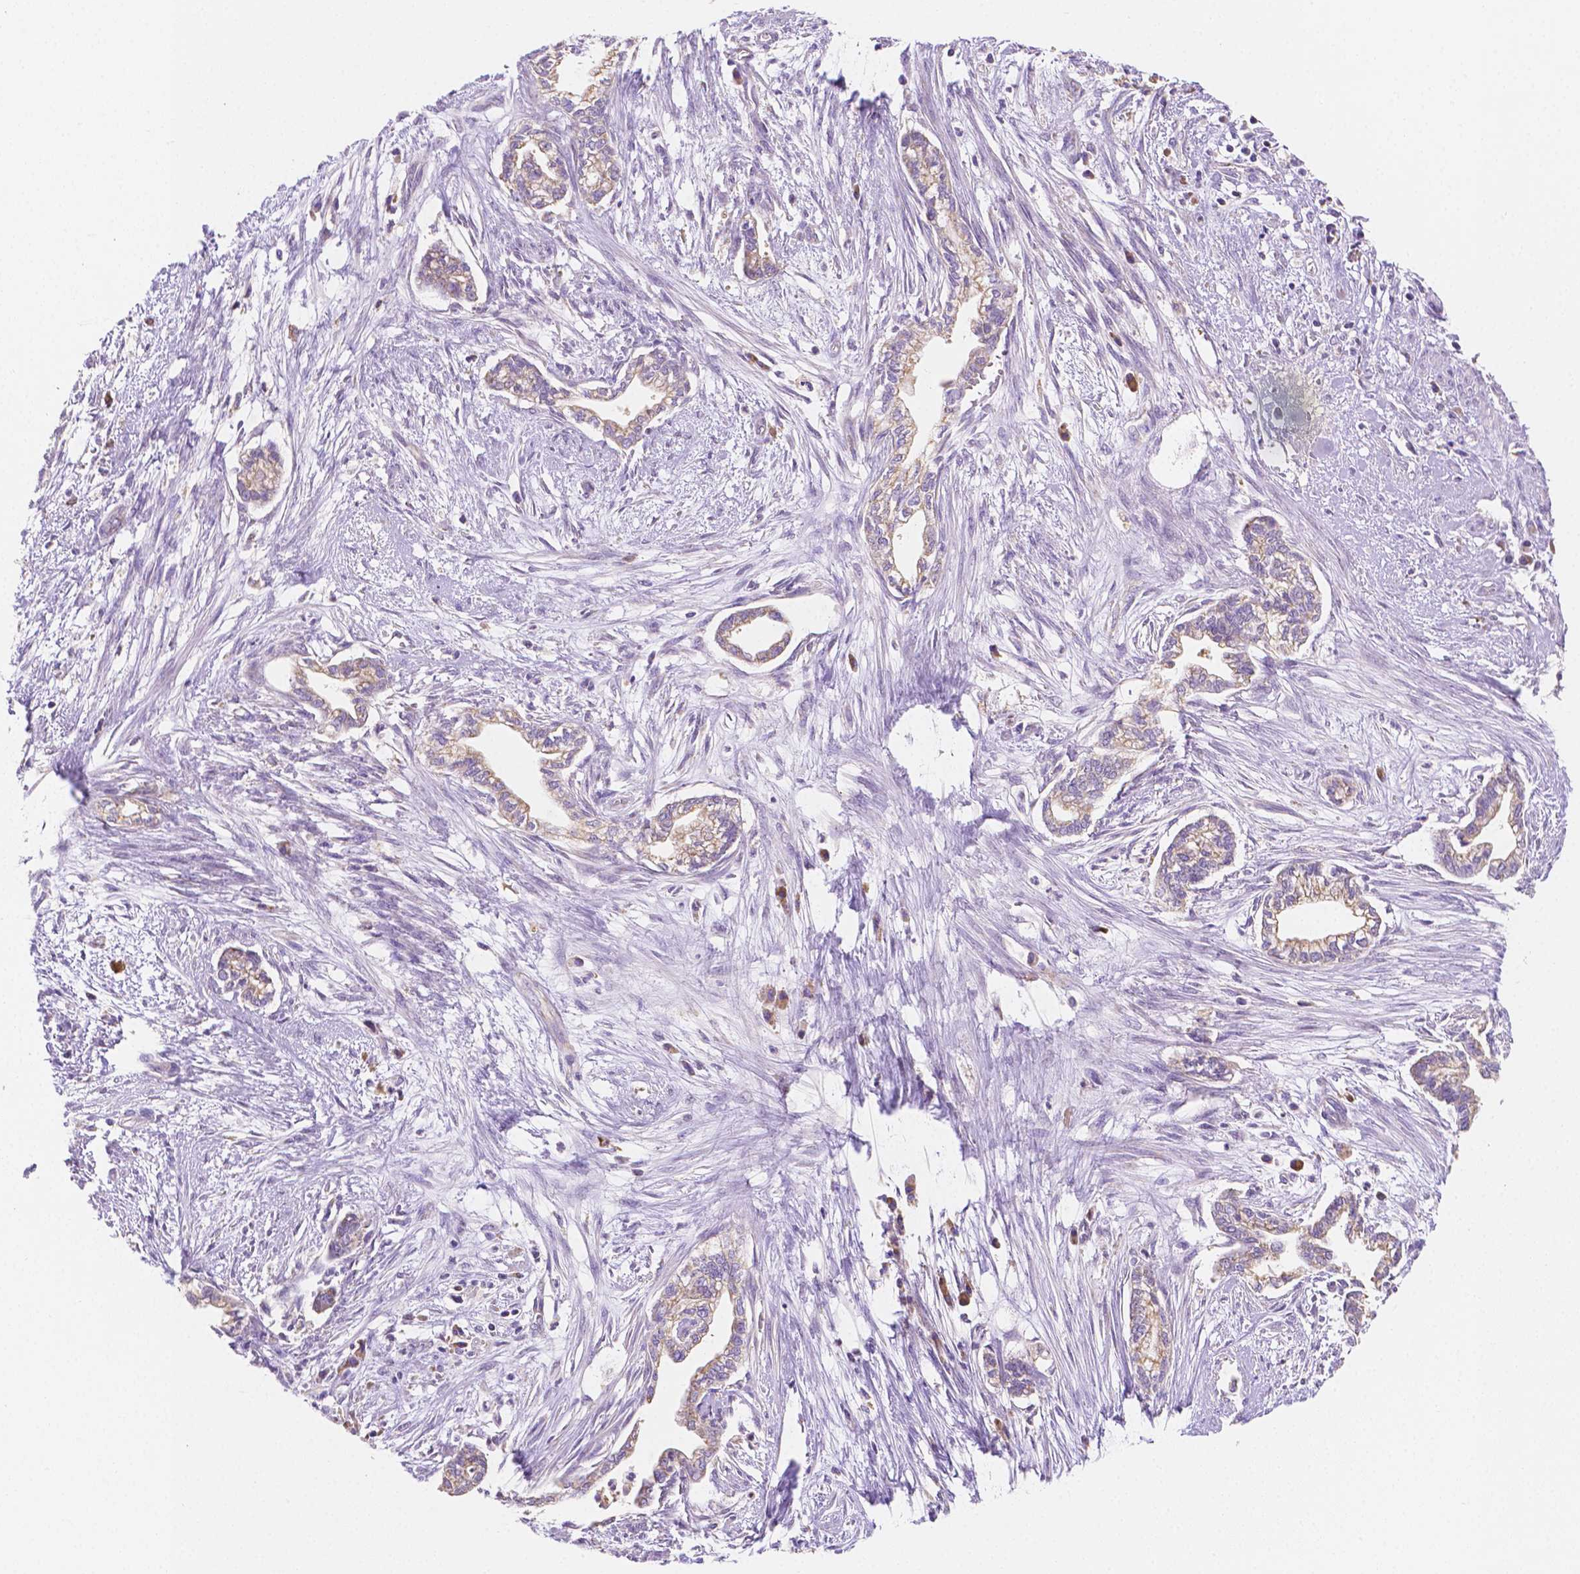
{"staining": {"intensity": "weak", "quantity": ">75%", "location": "cytoplasmic/membranous"}, "tissue": "cervical cancer", "cell_type": "Tumor cells", "image_type": "cancer", "snomed": [{"axis": "morphology", "description": "Adenocarcinoma, NOS"}, {"axis": "topography", "description": "Cervix"}], "caption": "Immunohistochemical staining of cervical adenocarcinoma demonstrates low levels of weak cytoplasmic/membranous protein expression in approximately >75% of tumor cells.", "gene": "TMEM130", "patient": {"sex": "female", "age": 62}}